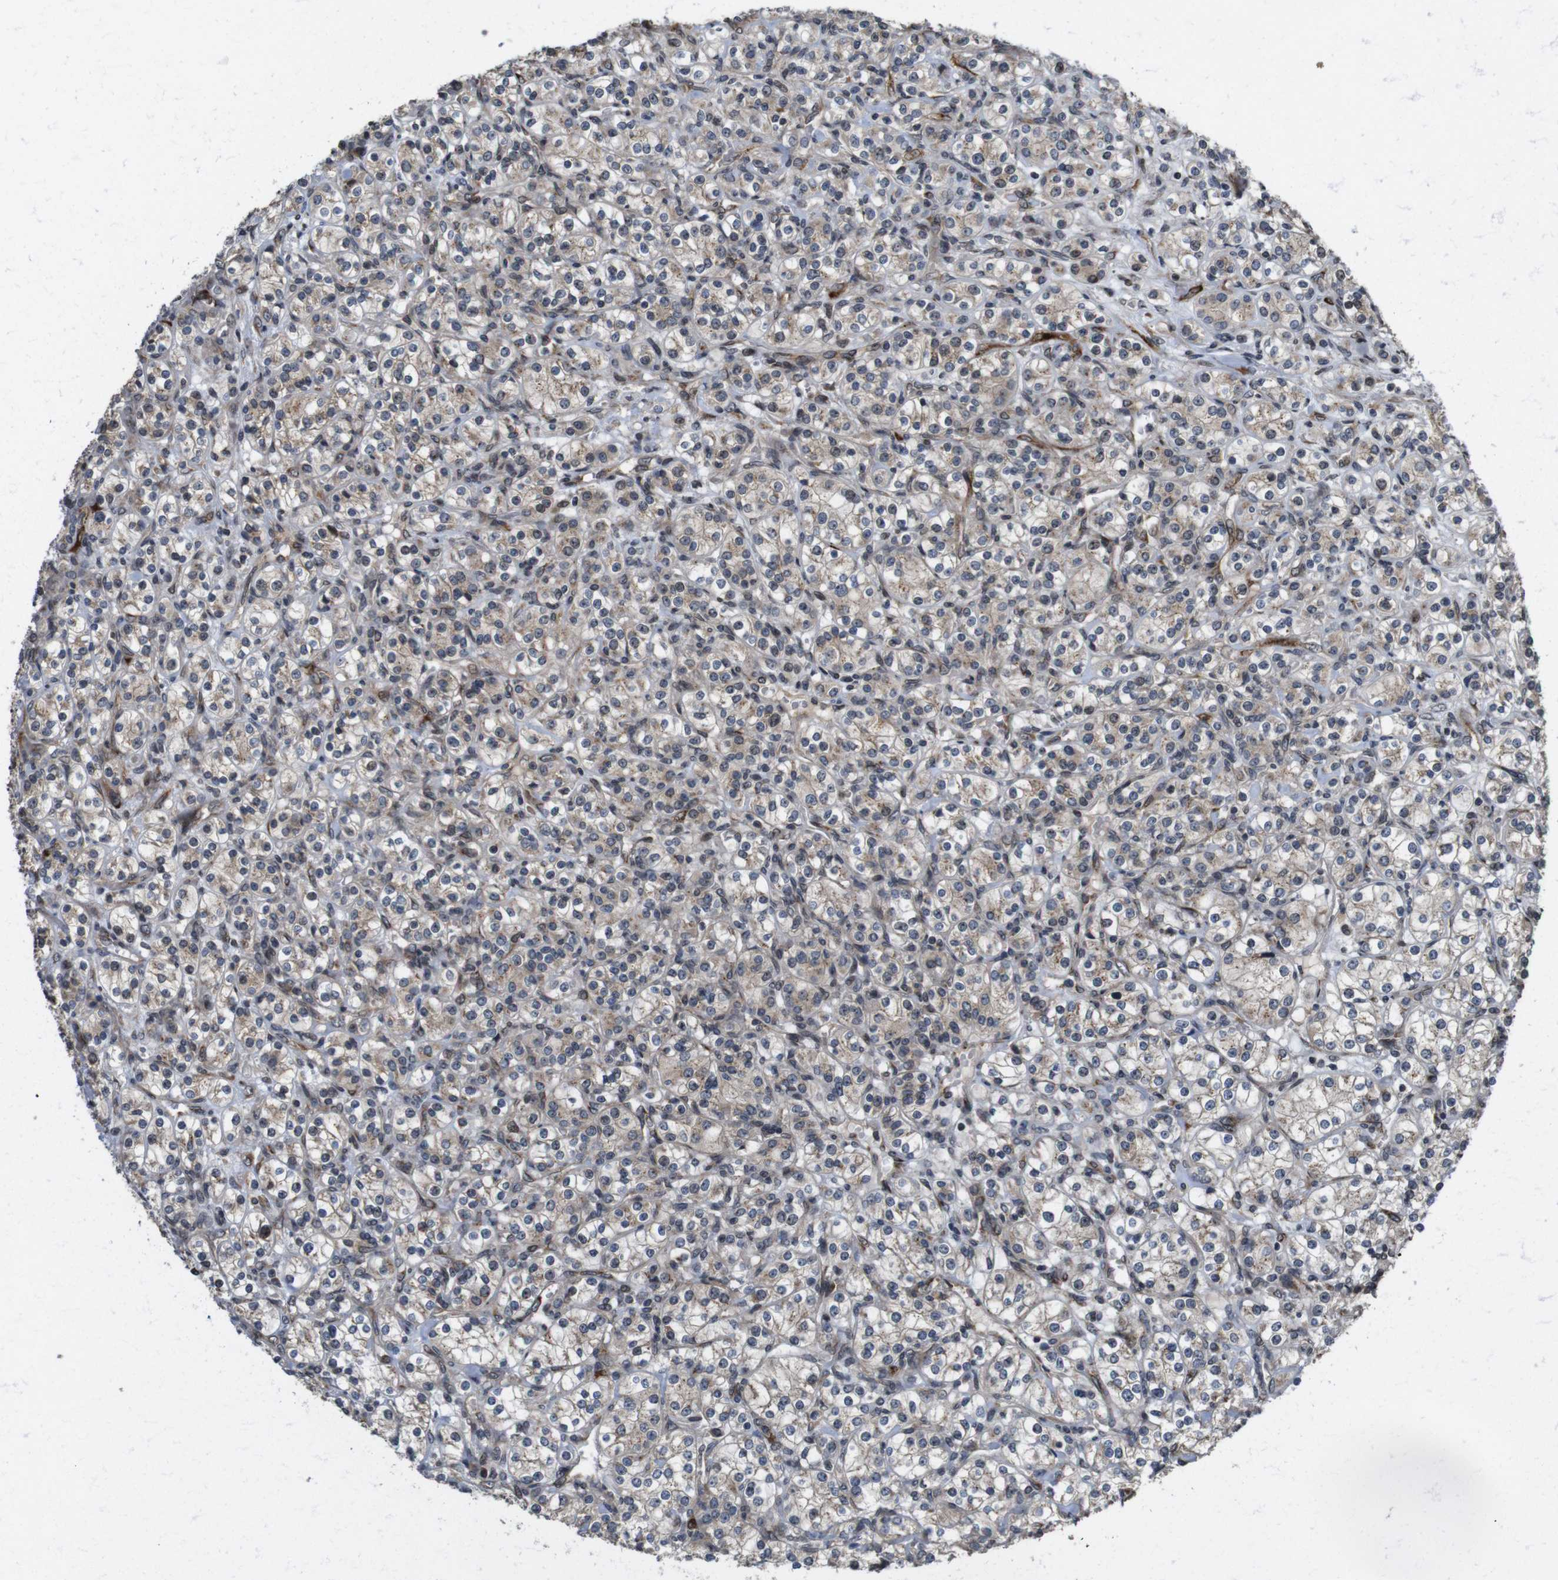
{"staining": {"intensity": "weak", "quantity": "<25%", "location": "cytoplasmic/membranous"}, "tissue": "renal cancer", "cell_type": "Tumor cells", "image_type": "cancer", "snomed": [{"axis": "morphology", "description": "Adenocarcinoma, NOS"}, {"axis": "topography", "description": "Kidney"}], "caption": "The image displays no significant expression in tumor cells of renal cancer (adenocarcinoma).", "gene": "EFCAB14", "patient": {"sex": "male", "age": 77}}